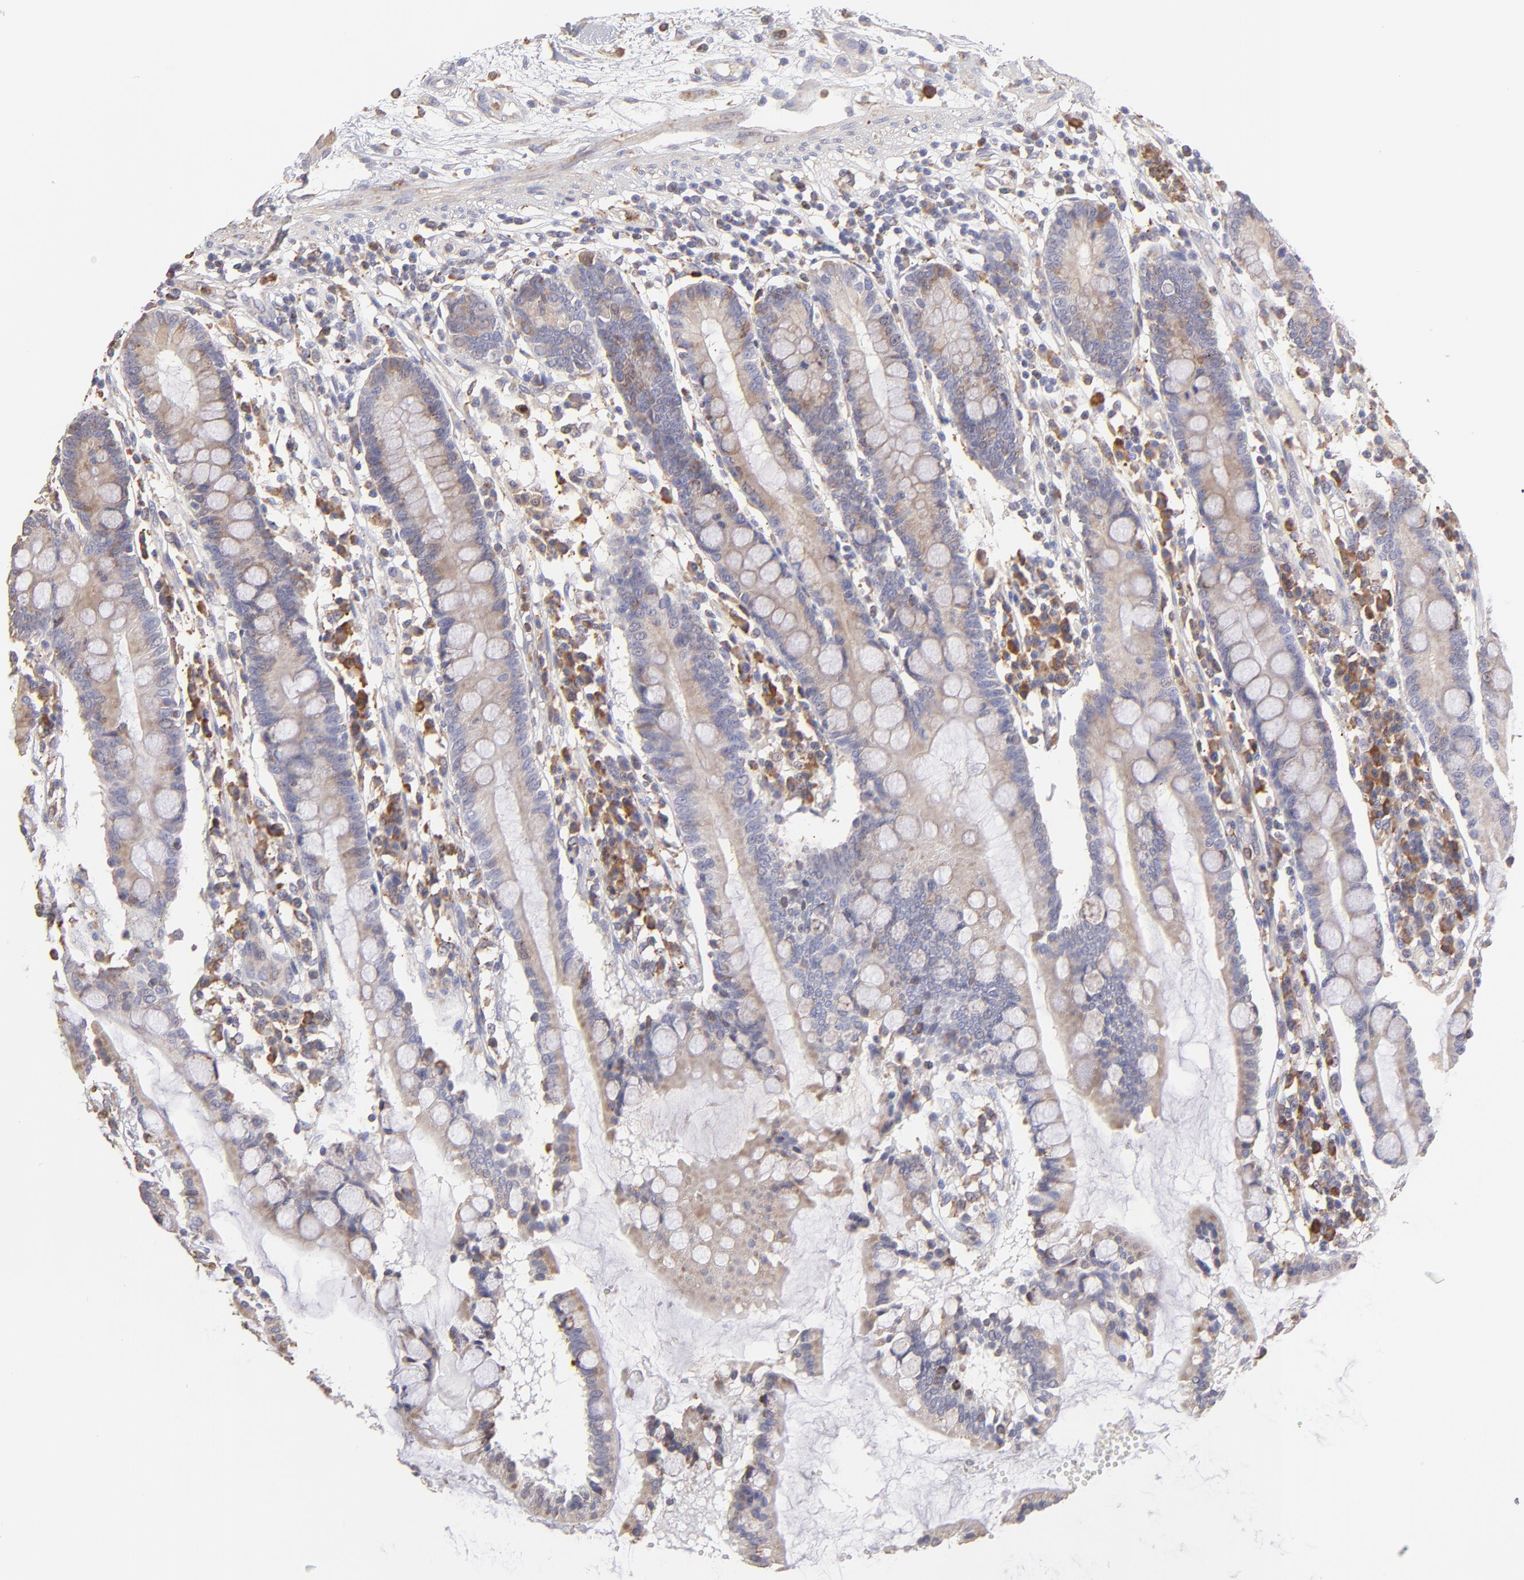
{"staining": {"intensity": "weak", "quantity": ">75%", "location": "cytoplasmic/membranous"}, "tissue": "small intestine", "cell_type": "Glandular cells", "image_type": "normal", "snomed": [{"axis": "morphology", "description": "Normal tissue, NOS"}, {"axis": "topography", "description": "Small intestine"}], "caption": "A micrograph showing weak cytoplasmic/membranous expression in approximately >75% of glandular cells in normal small intestine, as visualized by brown immunohistochemical staining.", "gene": "CALR", "patient": {"sex": "female", "age": 51}}